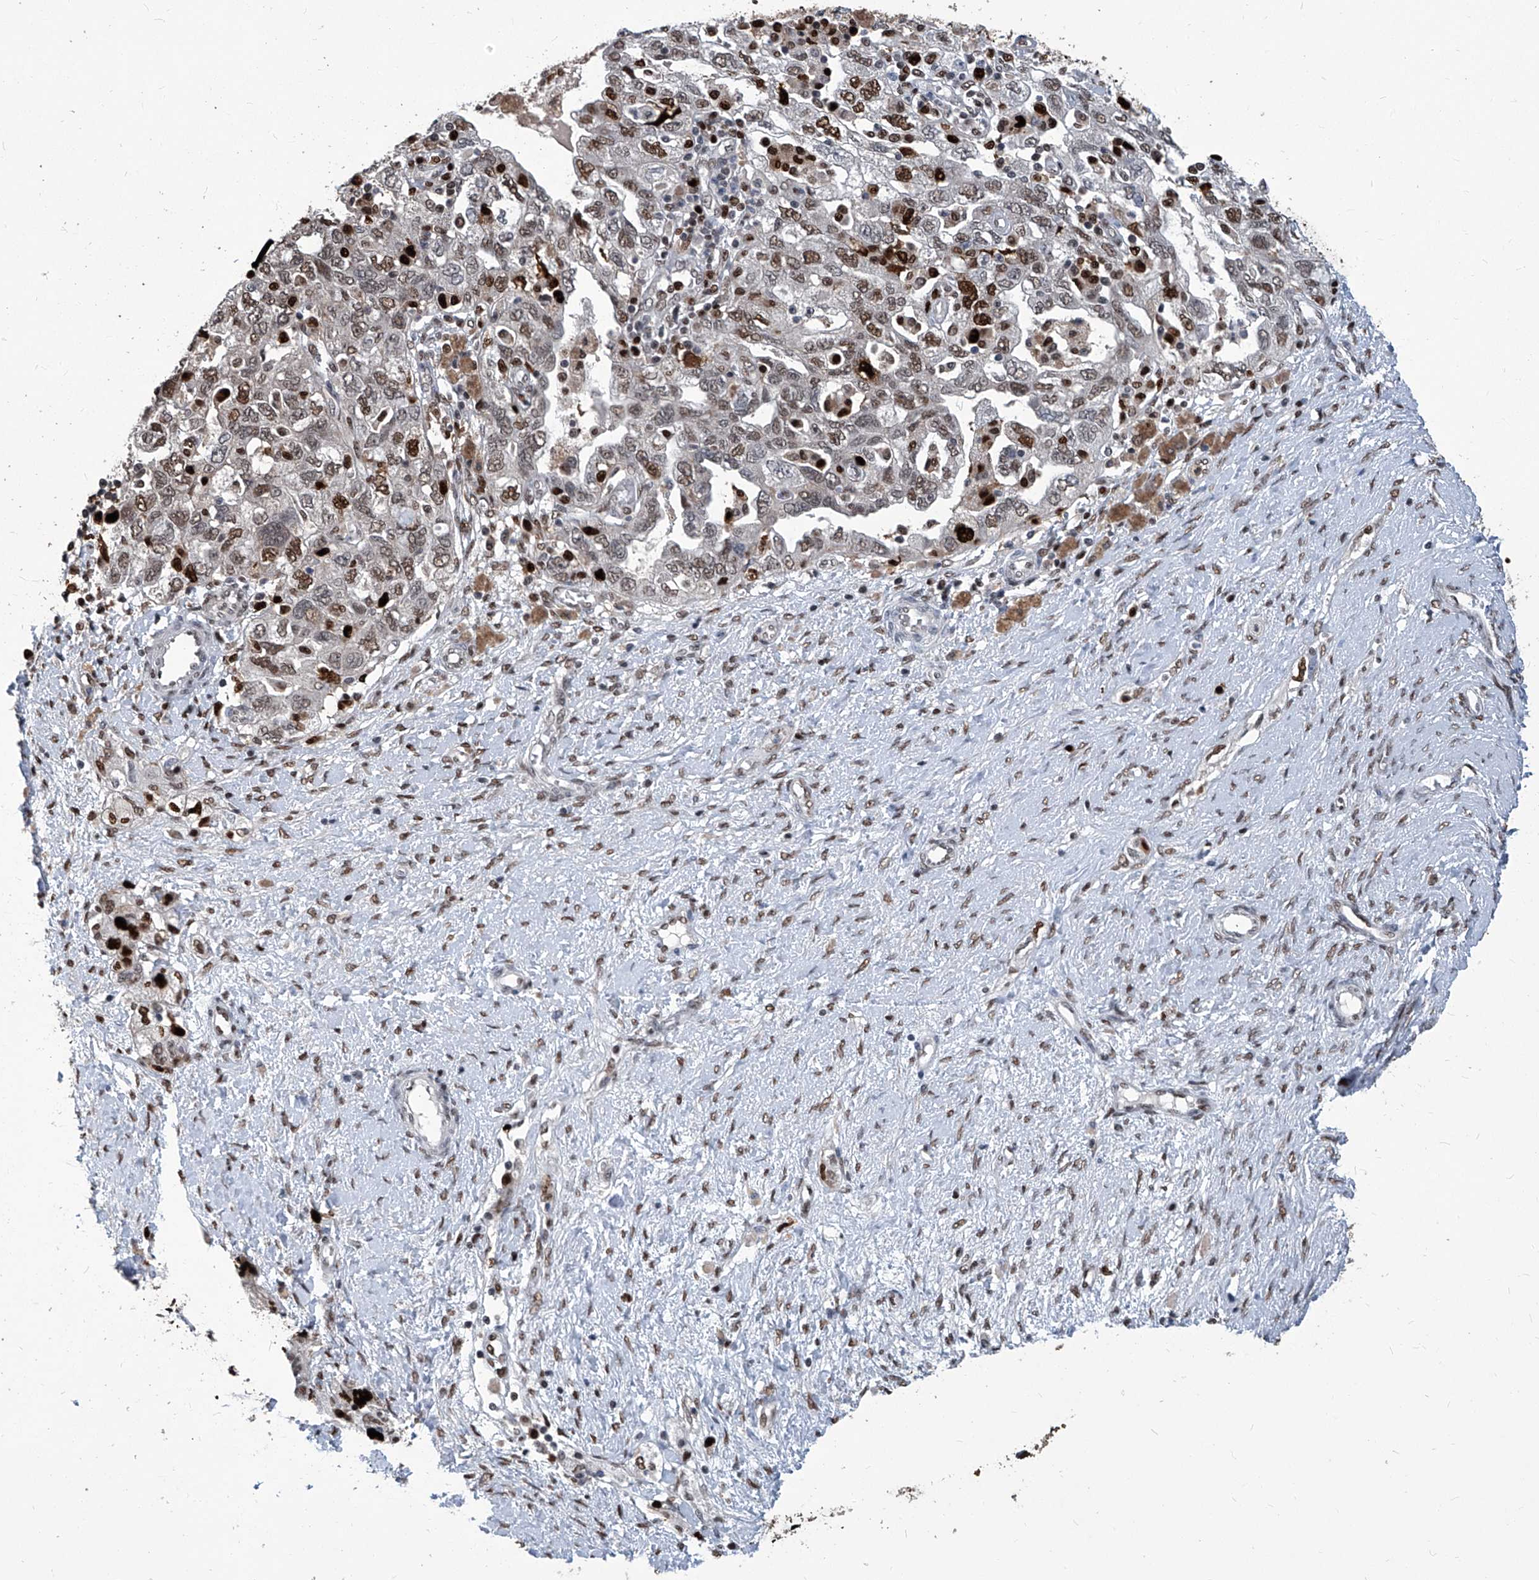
{"staining": {"intensity": "strong", "quantity": "<25%", "location": "nuclear"}, "tissue": "ovarian cancer", "cell_type": "Tumor cells", "image_type": "cancer", "snomed": [{"axis": "morphology", "description": "Carcinoma, NOS"}, {"axis": "morphology", "description": "Cystadenocarcinoma, serous, NOS"}, {"axis": "topography", "description": "Ovary"}], "caption": "This histopathology image shows immunohistochemistry staining of human ovarian cancer (serous cystadenocarcinoma), with medium strong nuclear staining in about <25% of tumor cells.", "gene": "PCNA", "patient": {"sex": "female", "age": 69}}